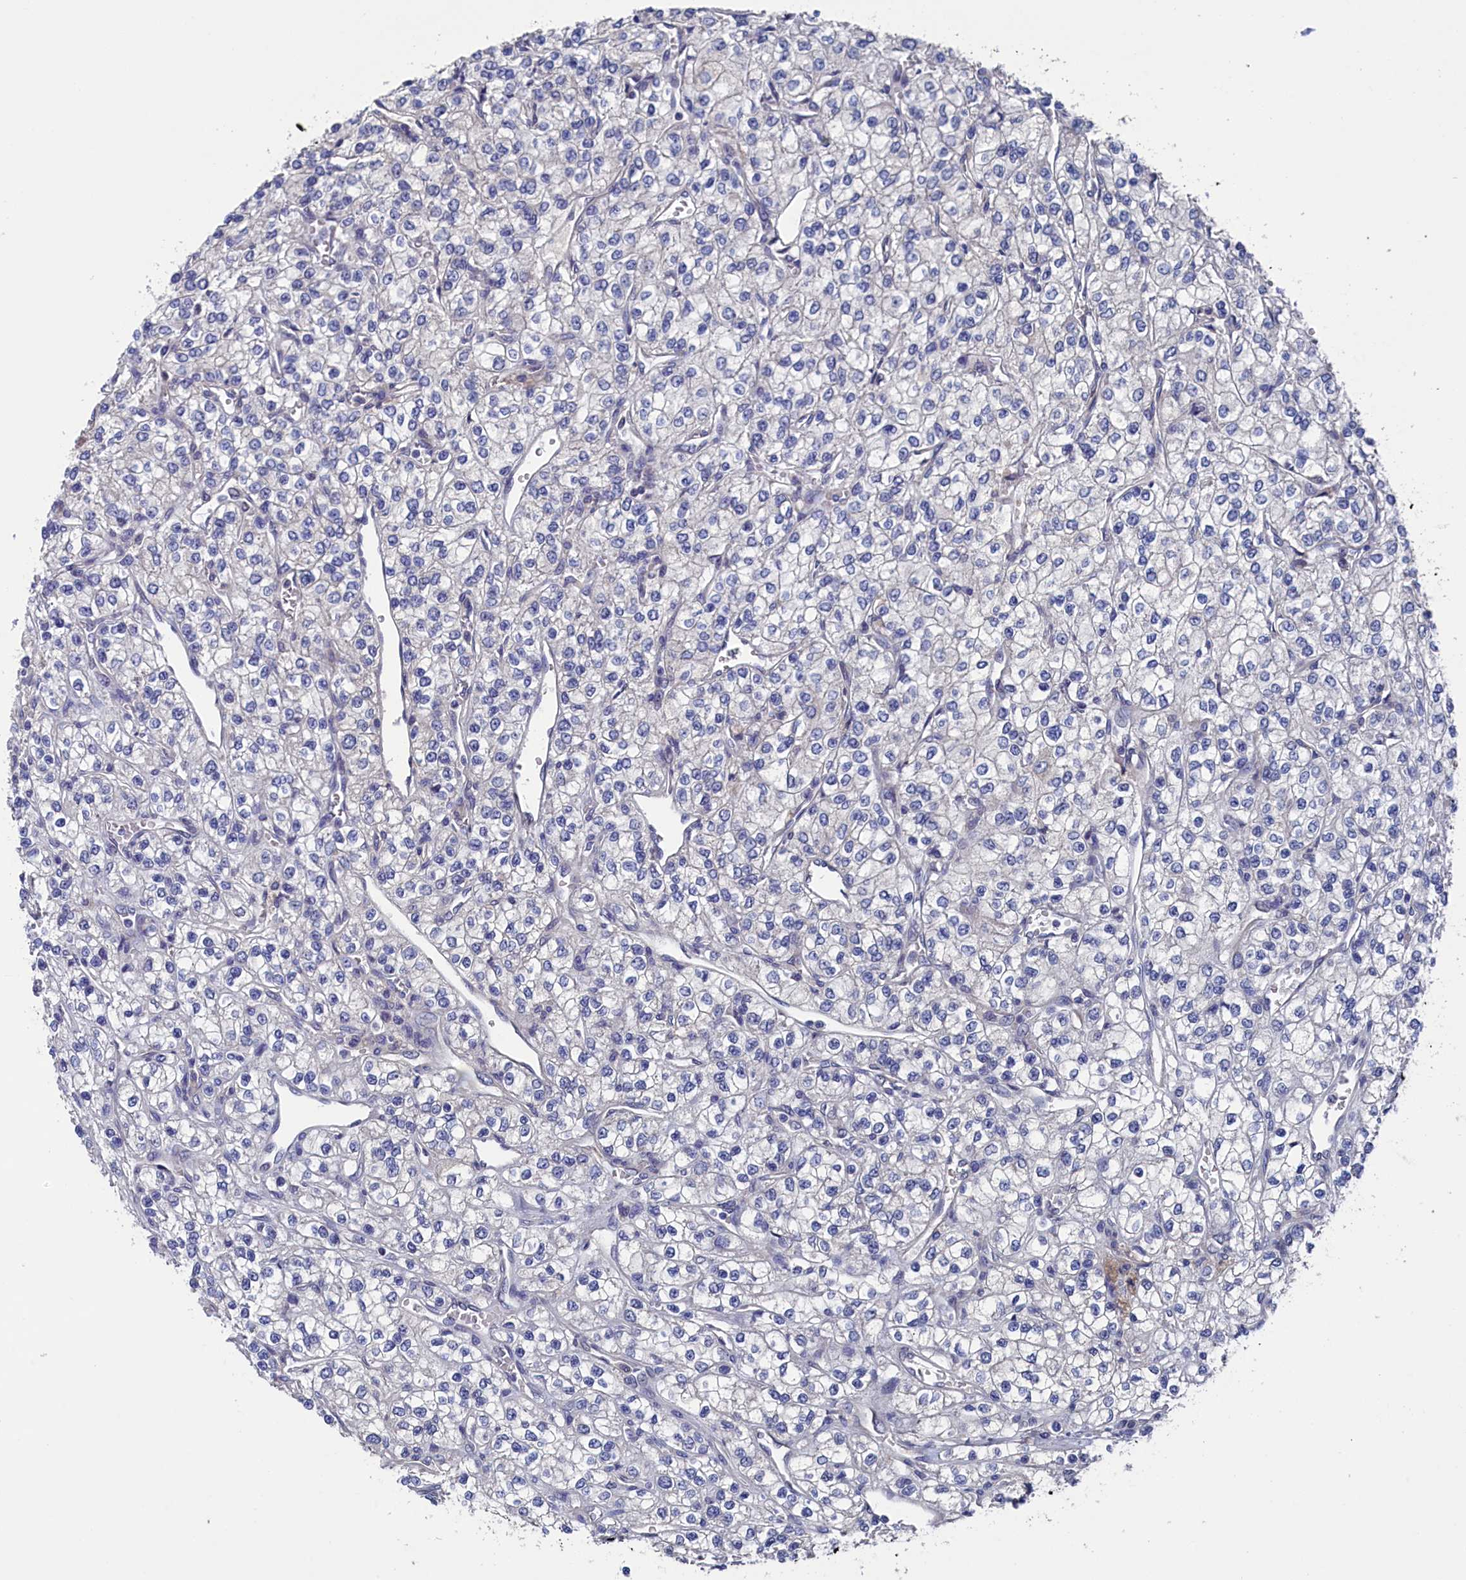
{"staining": {"intensity": "negative", "quantity": "none", "location": "none"}, "tissue": "renal cancer", "cell_type": "Tumor cells", "image_type": "cancer", "snomed": [{"axis": "morphology", "description": "Adenocarcinoma, NOS"}, {"axis": "topography", "description": "Kidney"}], "caption": "A high-resolution micrograph shows IHC staining of adenocarcinoma (renal), which demonstrates no significant expression in tumor cells. (DAB immunohistochemistry with hematoxylin counter stain).", "gene": "SPATA13", "patient": {"sex": "male", "age": 80}}